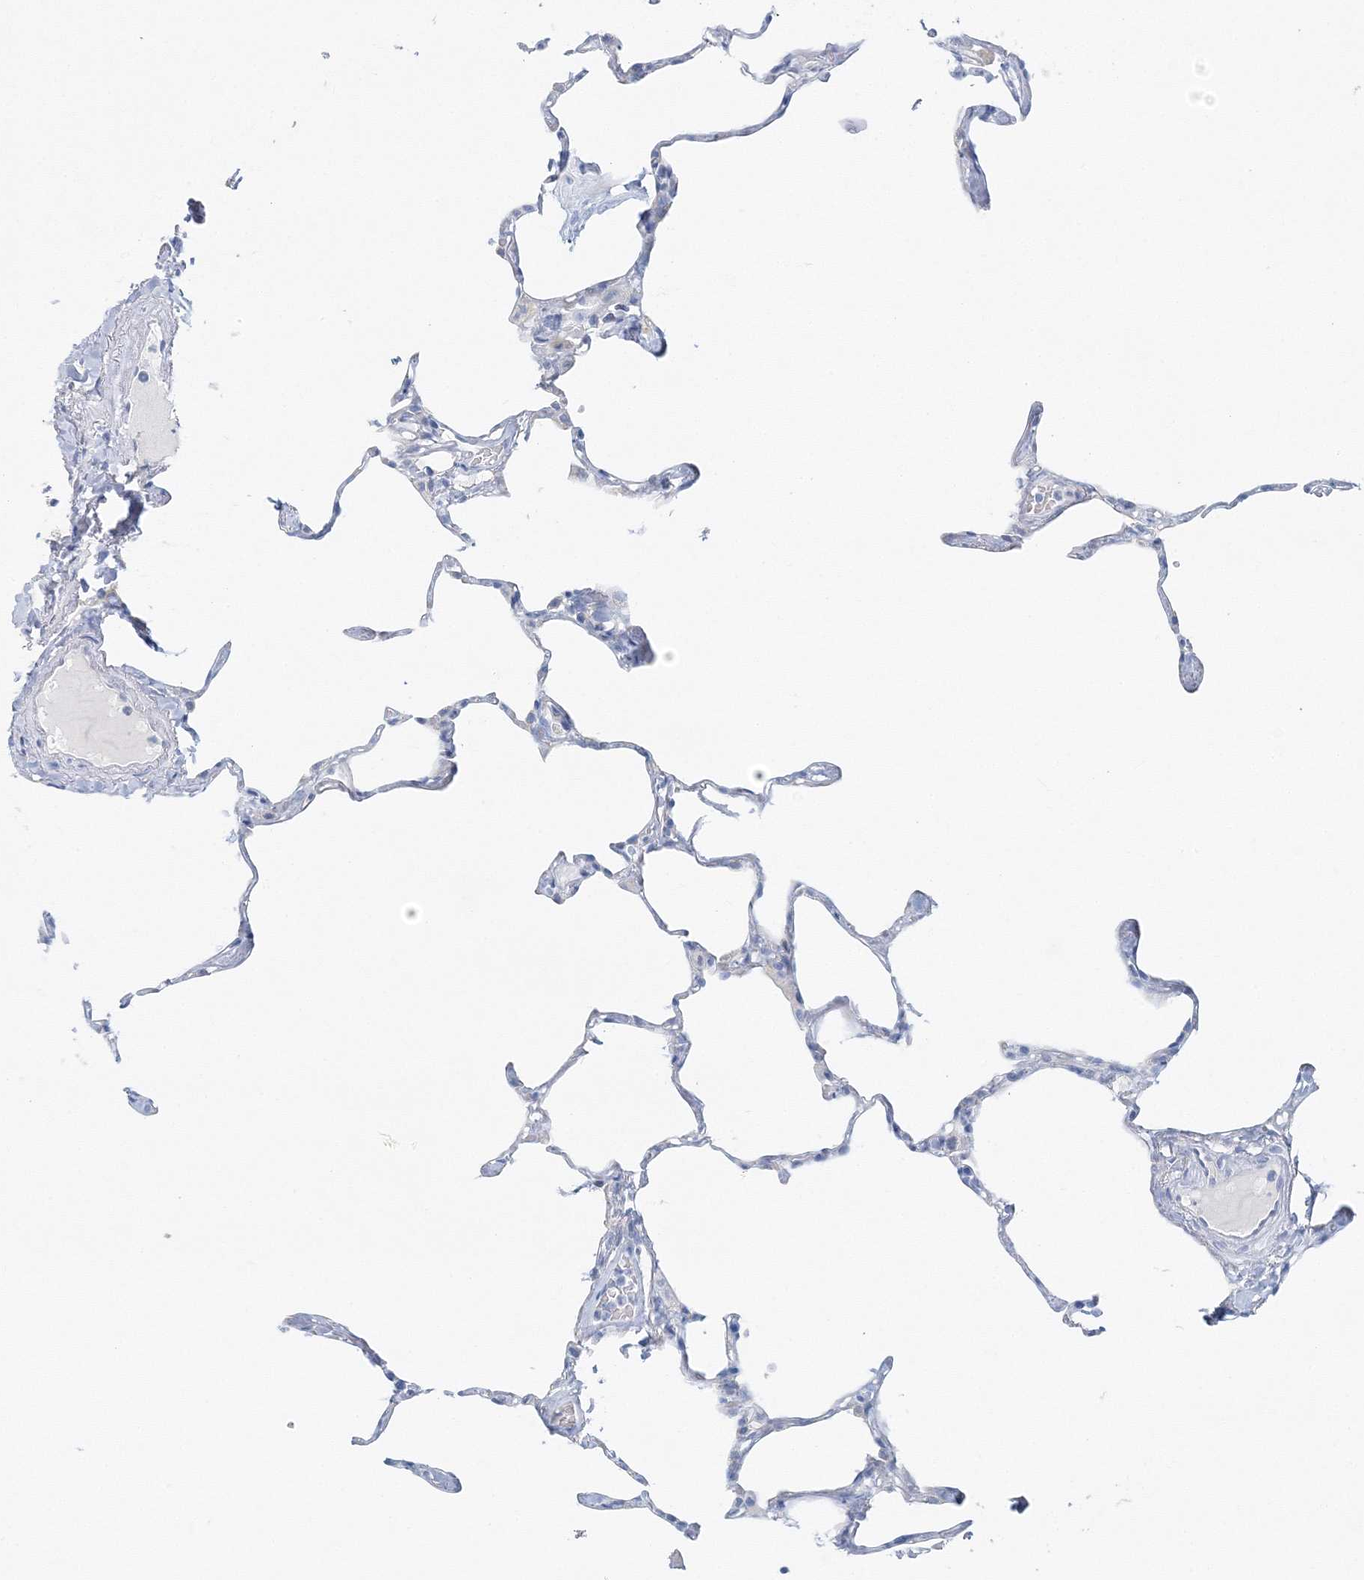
{"staining": {"intensity": "negative", "quantity": "none", "location": "none"}, "tissue": "lung", "cell_type": "Alveolar cells", "image_type": "normal", "snomed": [{"axis": "morphology", "description": "Normal tissue, NOS"}, {"axis": "topography", "description": "Lung"}], "caption": "High power microscopy image of an IHC photomicrograph of normal lung, revealing no significant expression in alveolar cells.", "gene": "VILL", "patient": {"sex": "male", "age": 65}}